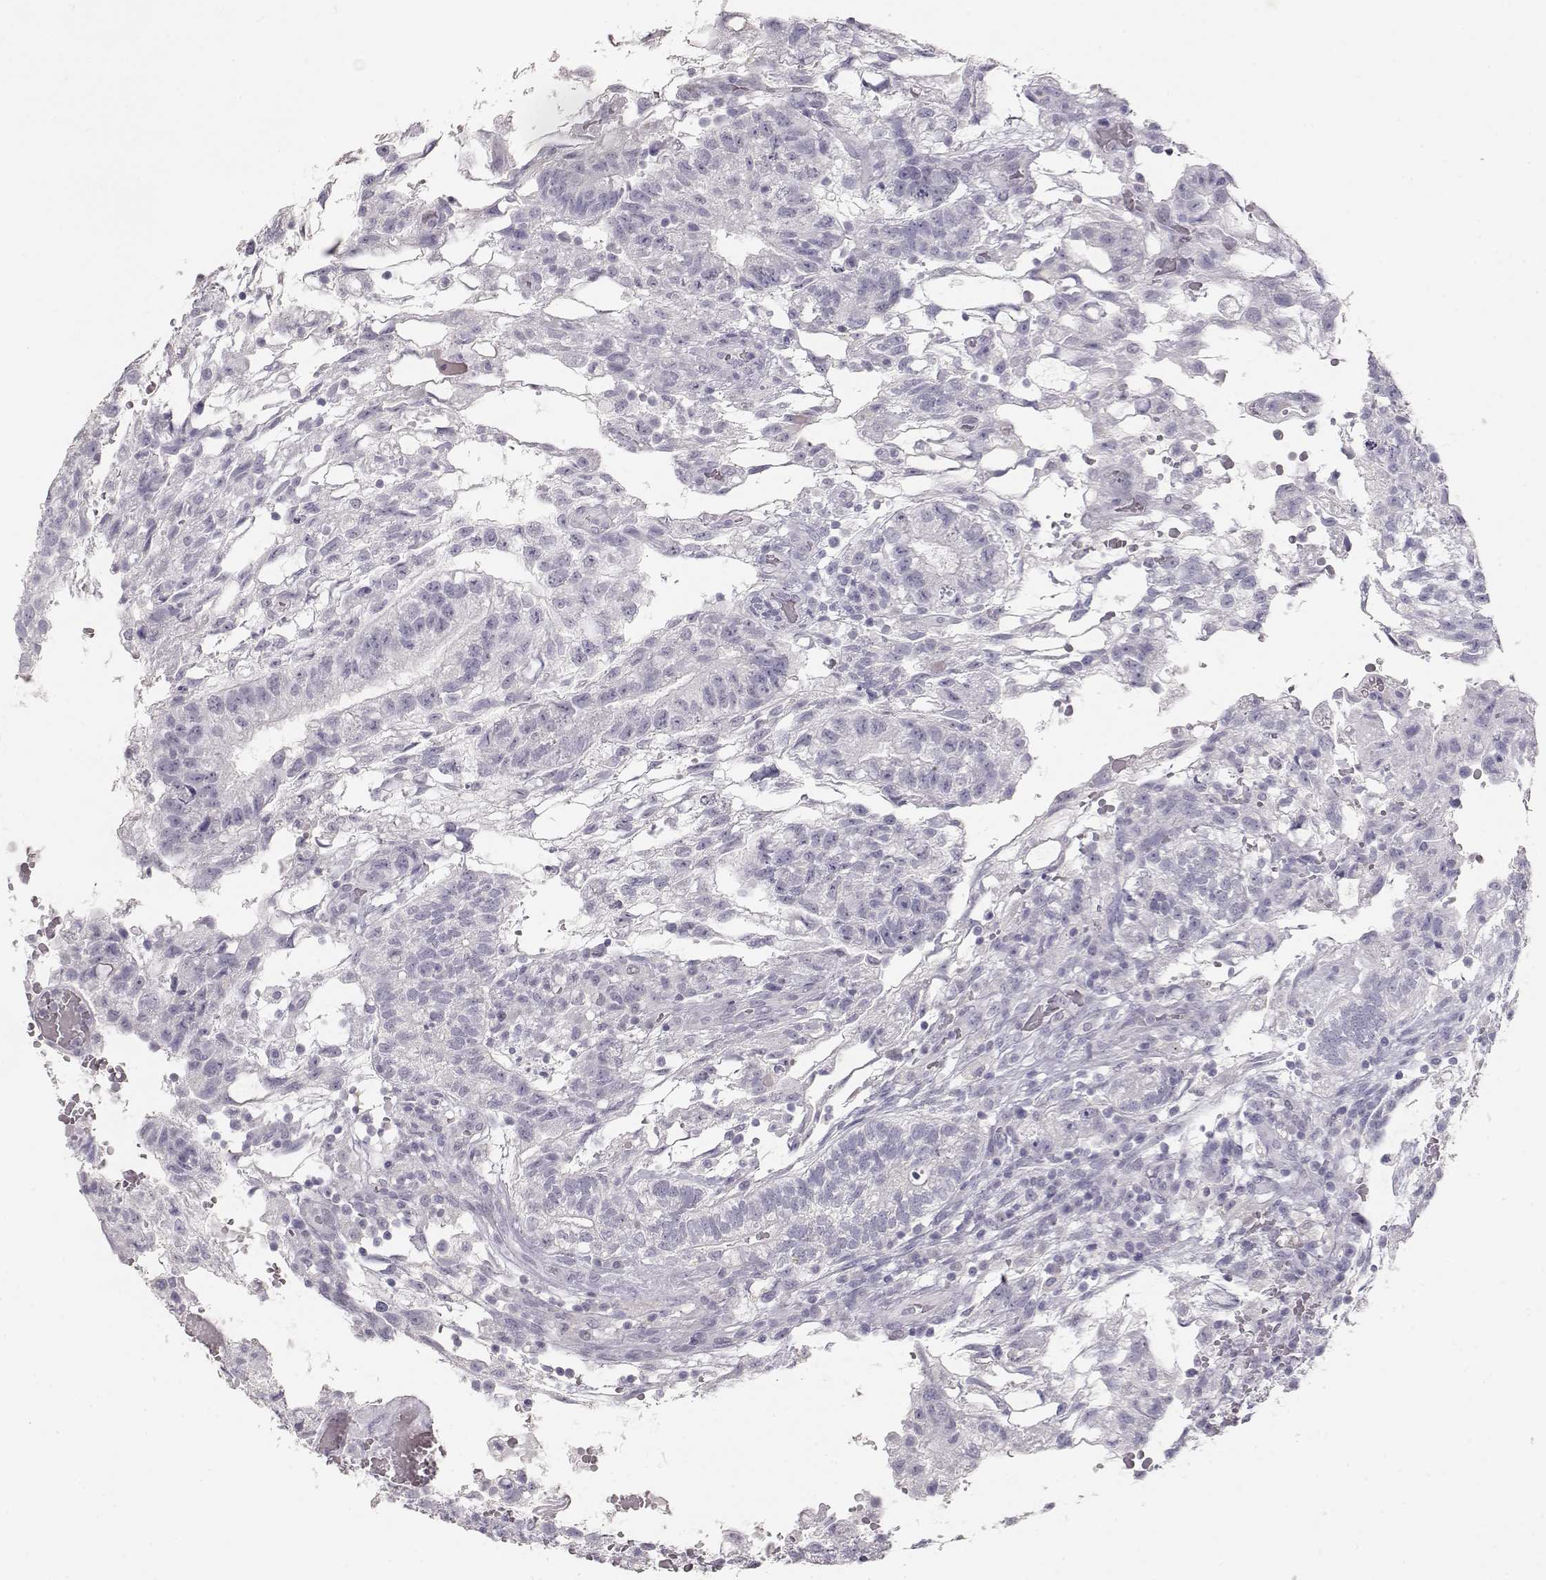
{"staining": {"intensity": "negative", "quantity": "none", "location": "none"}, "tissue": "testis cancer", "cell_type": "Tumor cells", "image_type": "cancer", "snomed": [{"axis": "morphology", "description": "Carcinoma, Embryonal, NOS"}, {"axis": "topography", "description": "Testis"}], "caption": "DAB (3,3'-diaminobenzidine) immunohistochemical staining of human testis cancer displays no significant staining in tumor cells.", "gene": "TKTL1", "patient": {"sex": "male", "age": 32}}